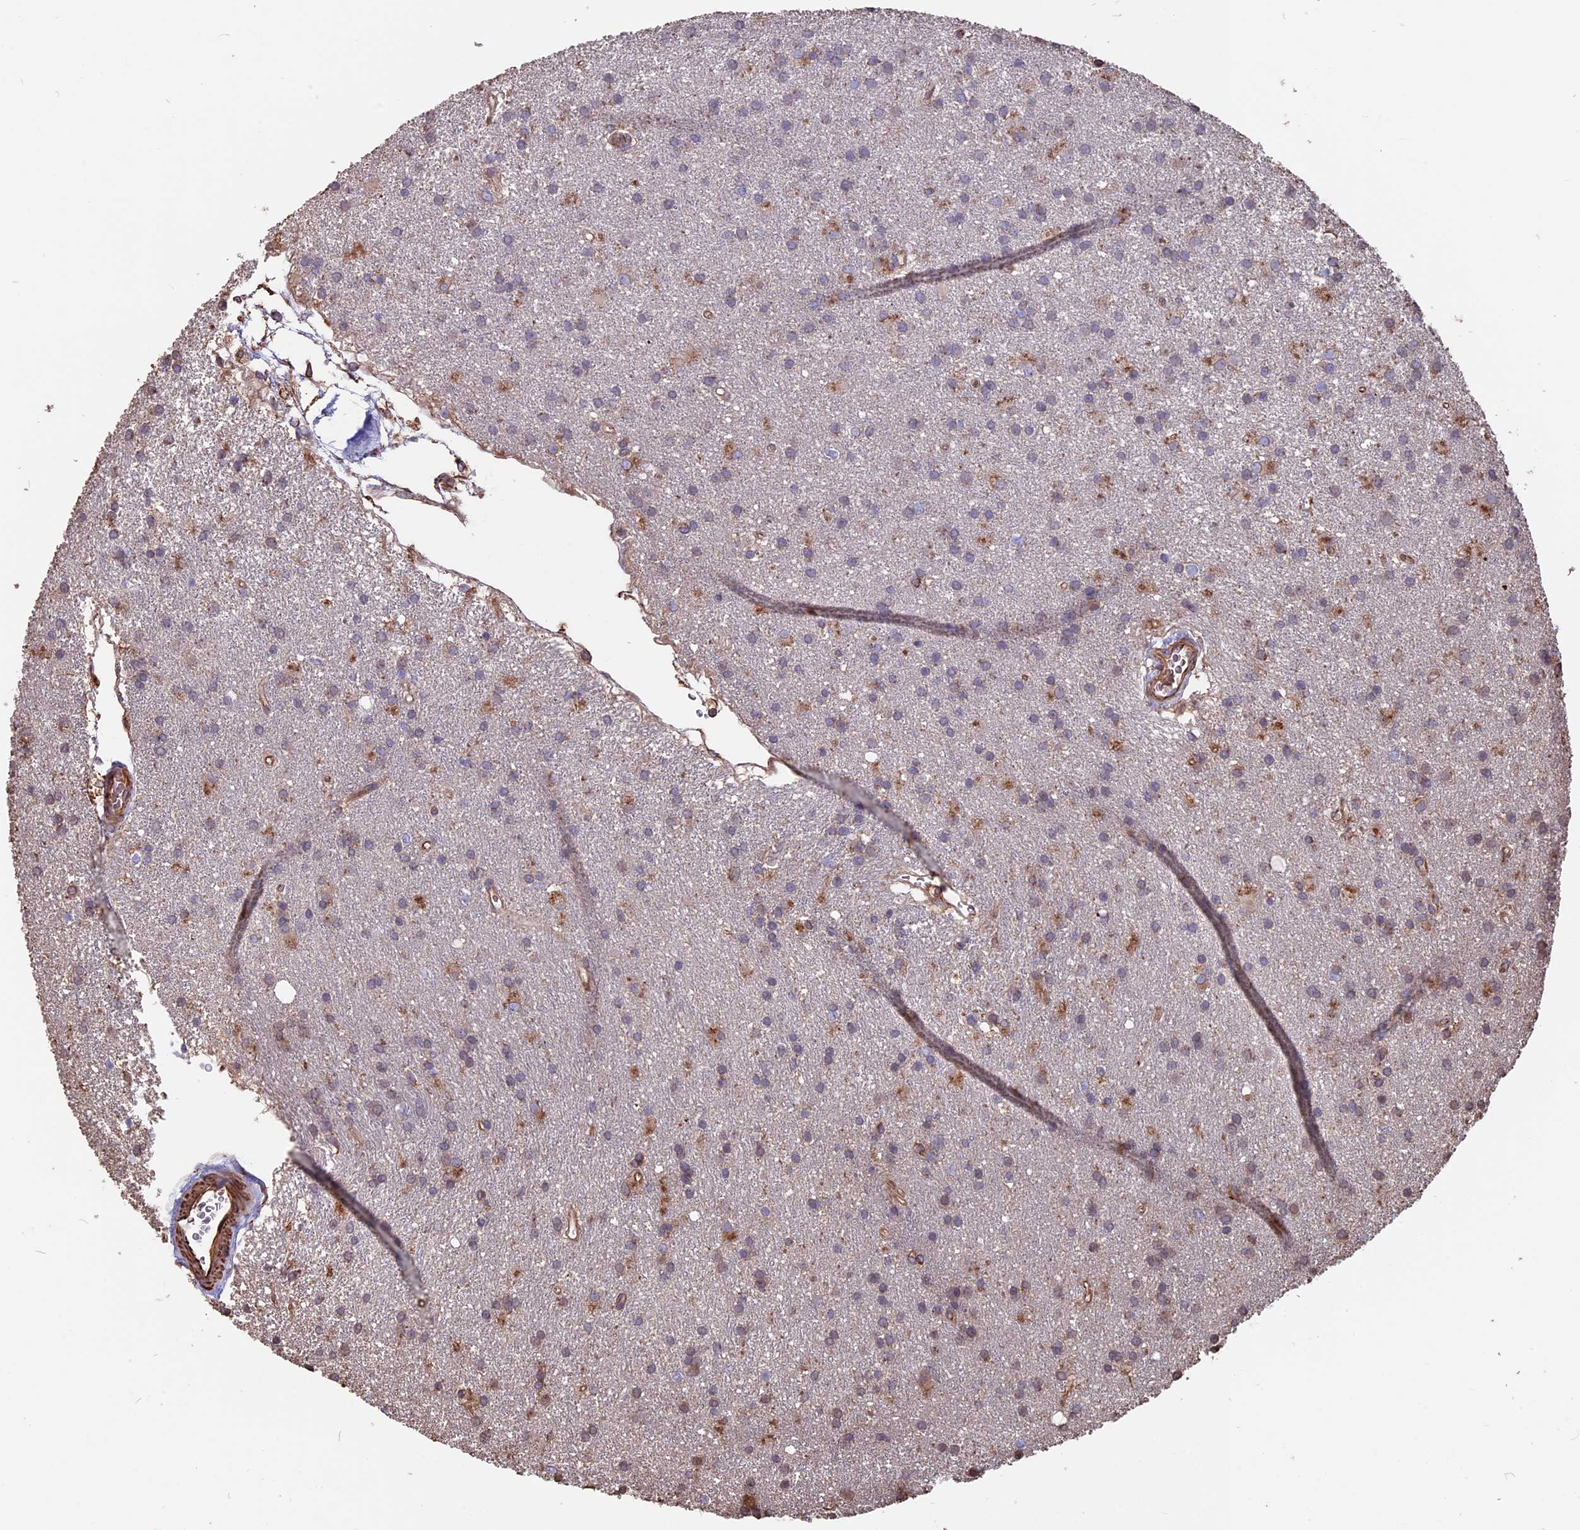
{"staining": {"intensity": "negative", "quantity": "none", "location": "none"}, "tissue": "glioma", "cell_type": "Tumor cells", "image_type": "cancer", "snomed": [{"axis": "morphology", "description": "Glioma, malignant, High grade"}, {"axis": "topography", "description": "Brain"}], "caption": "Immunohistochemistry (IHC) of human high-grade glioma (malignant) displays no positivity in tumor cells.", "gene": "SEH1L", "patient": {"sex": "male", "age": 77}}